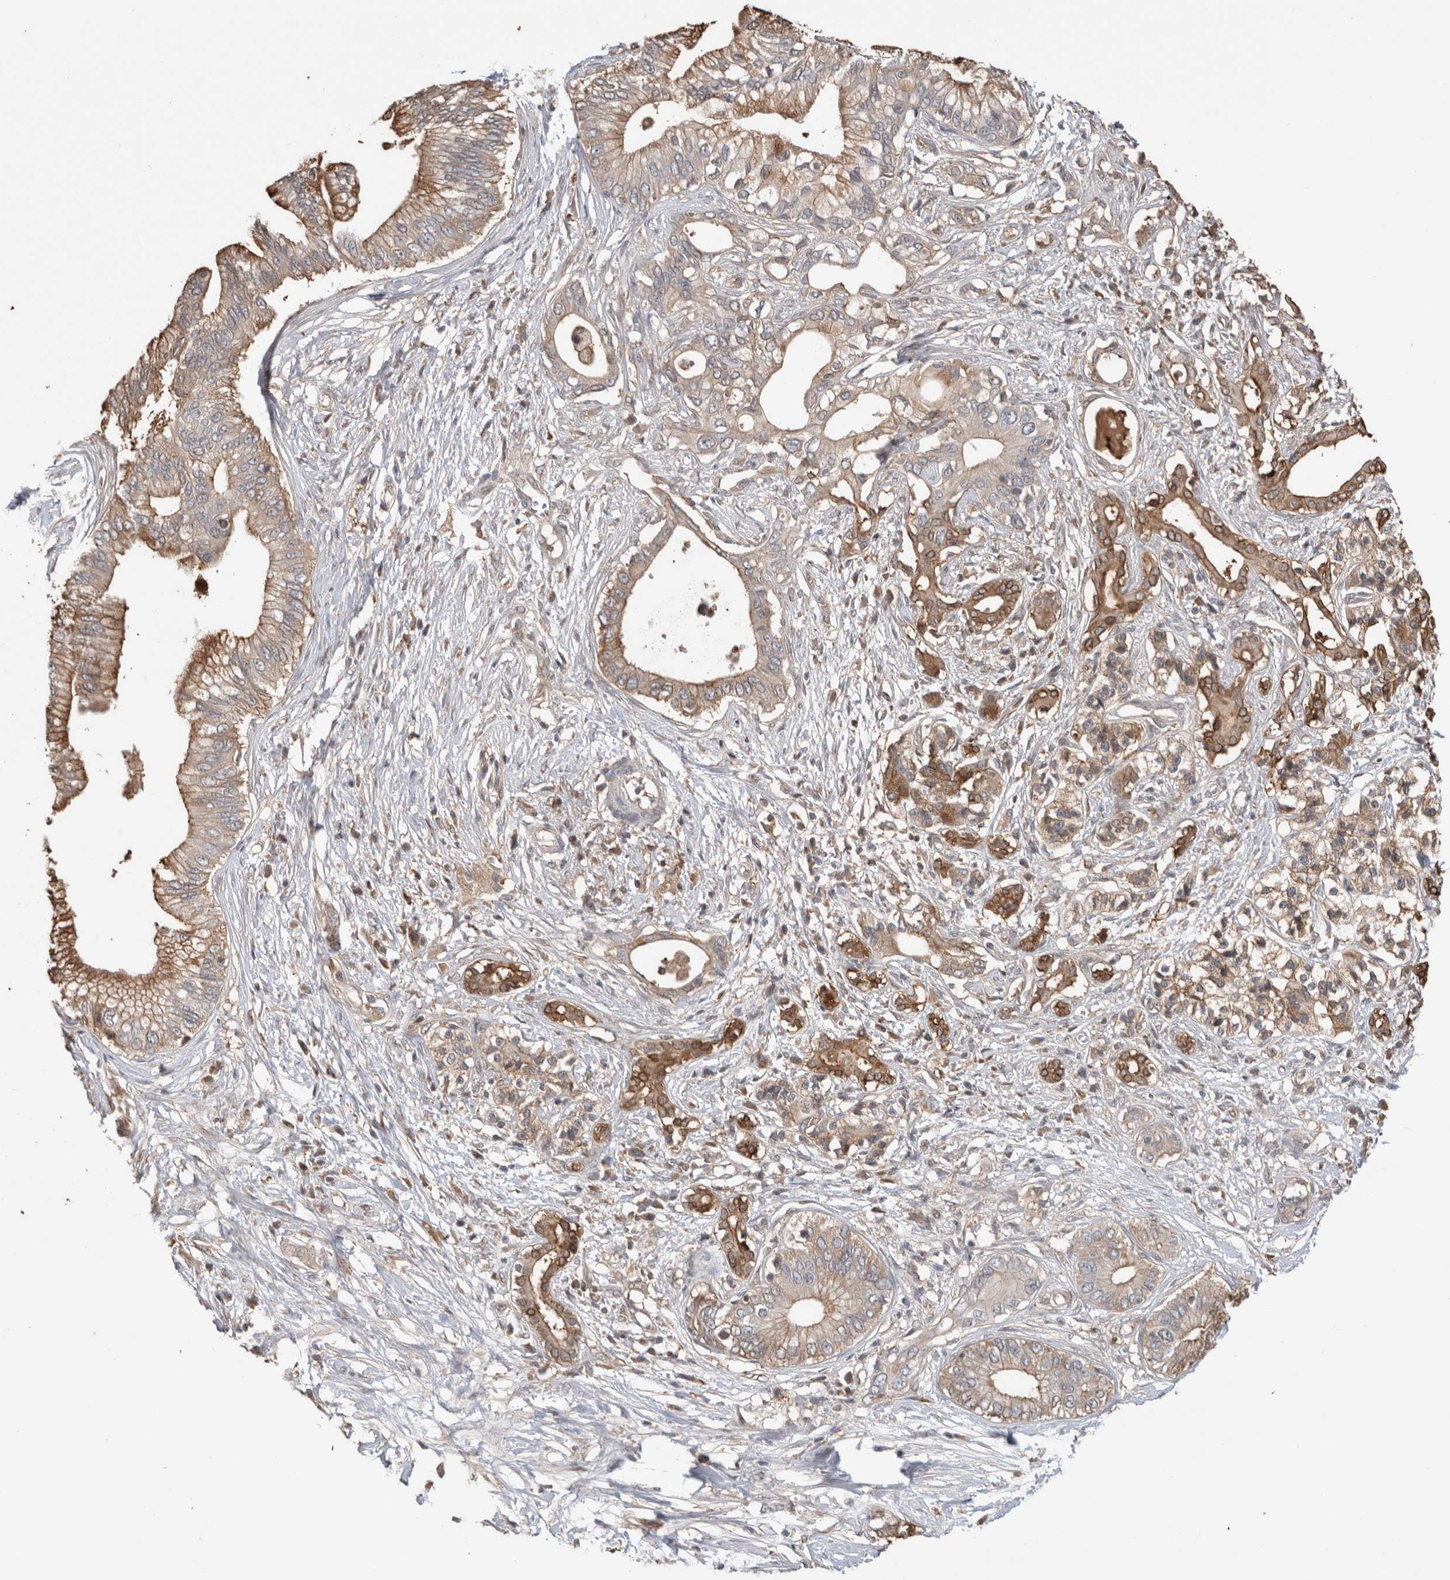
{"staining": {"intensity": "moderate", "quantity": "25%-75%", "location": "cytoplasmic/membranous"}, "tissue": "pancreatic cancer", "cell_type": "Tumor cells", "image_type": "cancer", "snomed": [{"axis": "morphology", "description": "Normal tissue, NOS"}, {"axis": "morphology", "description": "Adenocarcinoma, NOS"}, {"axis": "topography", "description": "Pancreas"}, {"axis": "topography", "description": "Peripheral nerve tissue"}], "caption": "DAB immunohistochemical staining of human pancreatic cancer shows moderate cytoplasmic/membranous protein expression in about 25%-75% of tumor cells.", "gene": "TRIM5", "patient": {"sex": "male", "age": 59}}